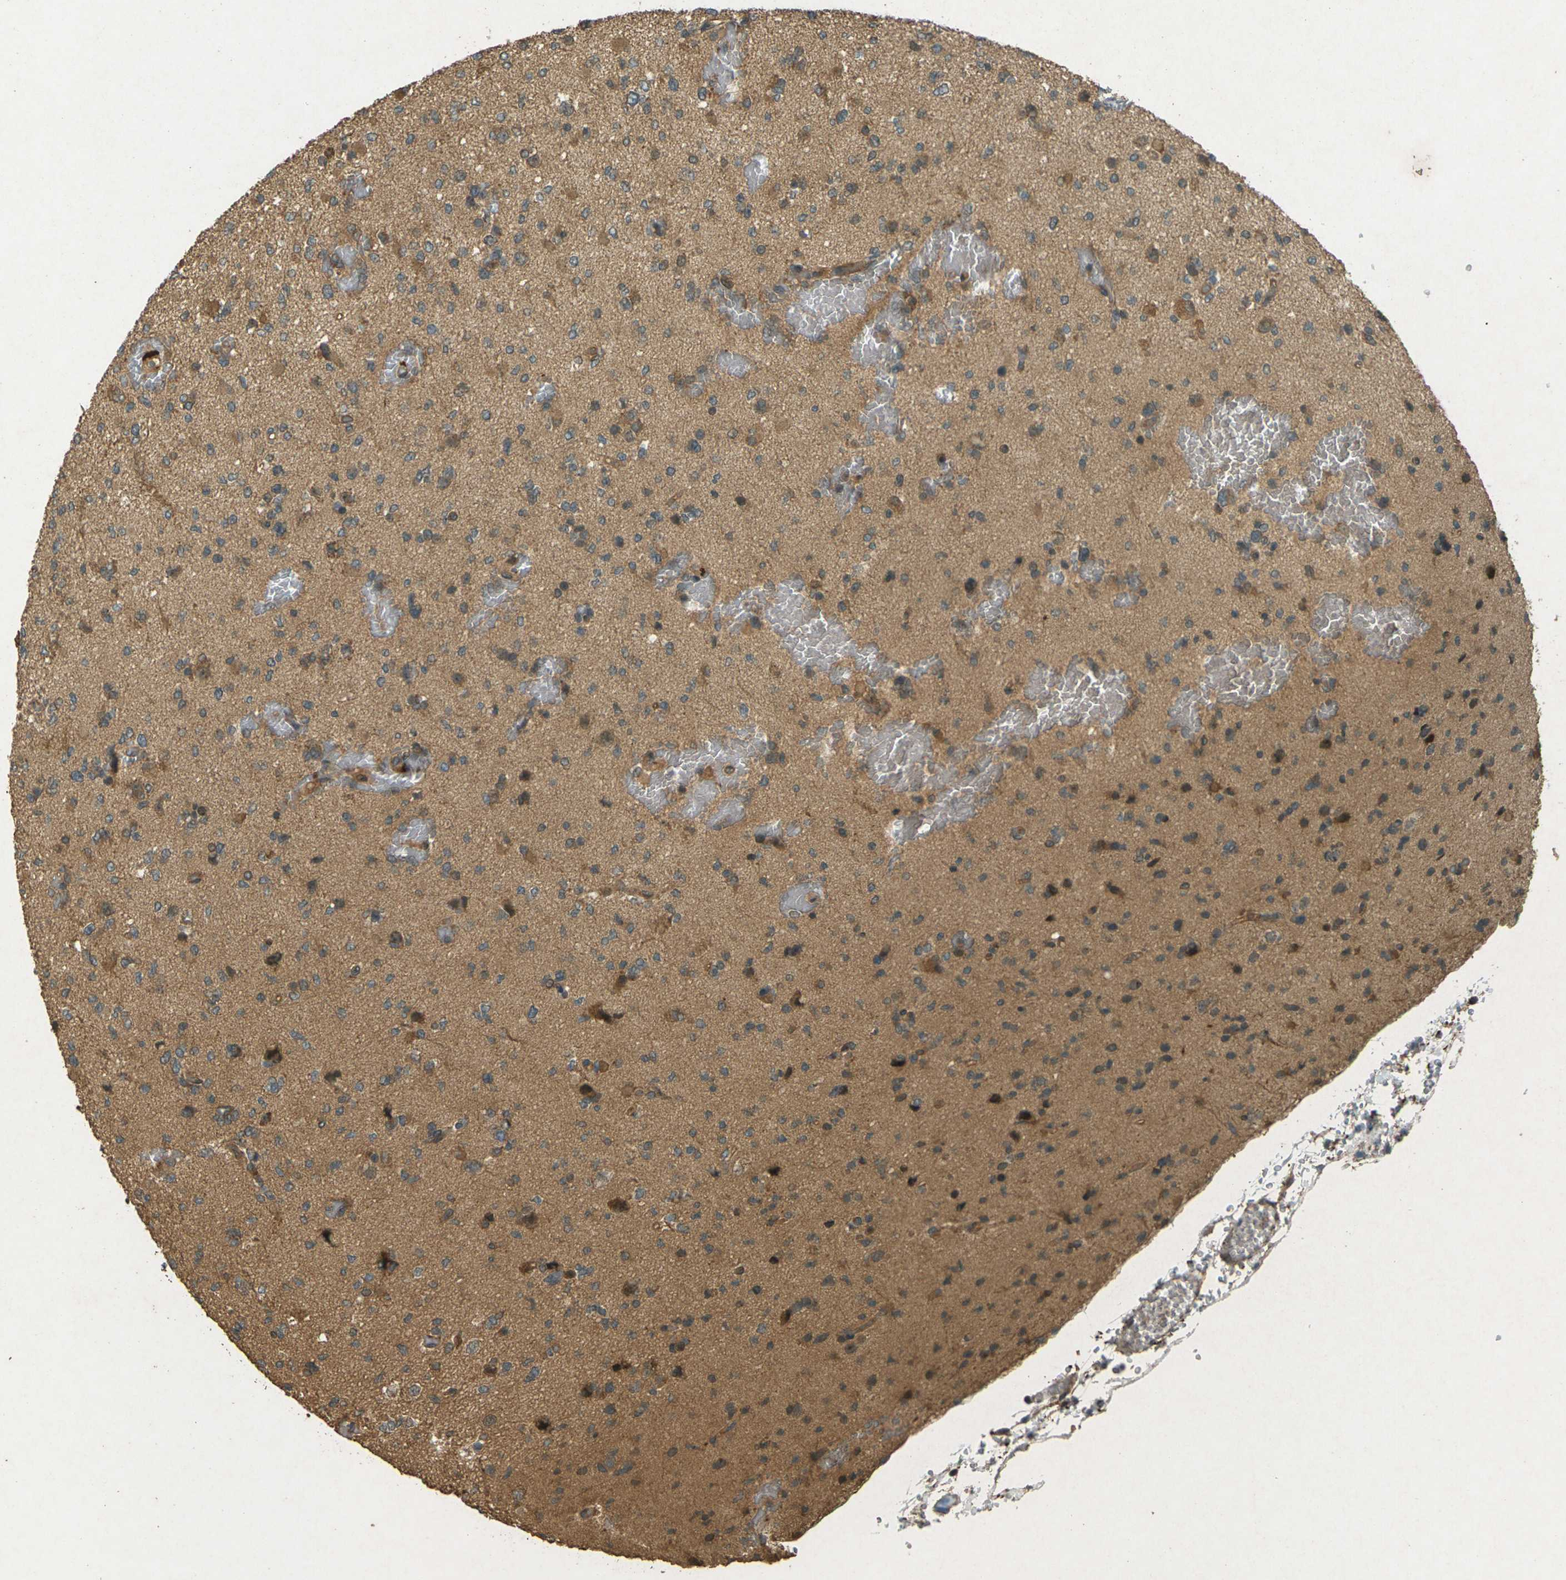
{"staining": {"intensity": "moderate", "quantity": "25%-75%", "location": "cytoplasmic/membranous"}, "tissue": "glioma", "cell_type": "Tumor cells", "image_type": "cancer", "snomed": [{"axis": "morphology", "description": "Glioma, malignant, Low grade"}, {"axis": "topography", "description": "Brain"}], "caption": "This image exhibits glioma stained with IHC to label a protein in brown. The cytoplasmic/membranous of tumor cells show moderate positivity for the protein. Nuclei are counter-stained blue.", "gene": "TAP1", "patient": {"sex": "female", "age": 22}}